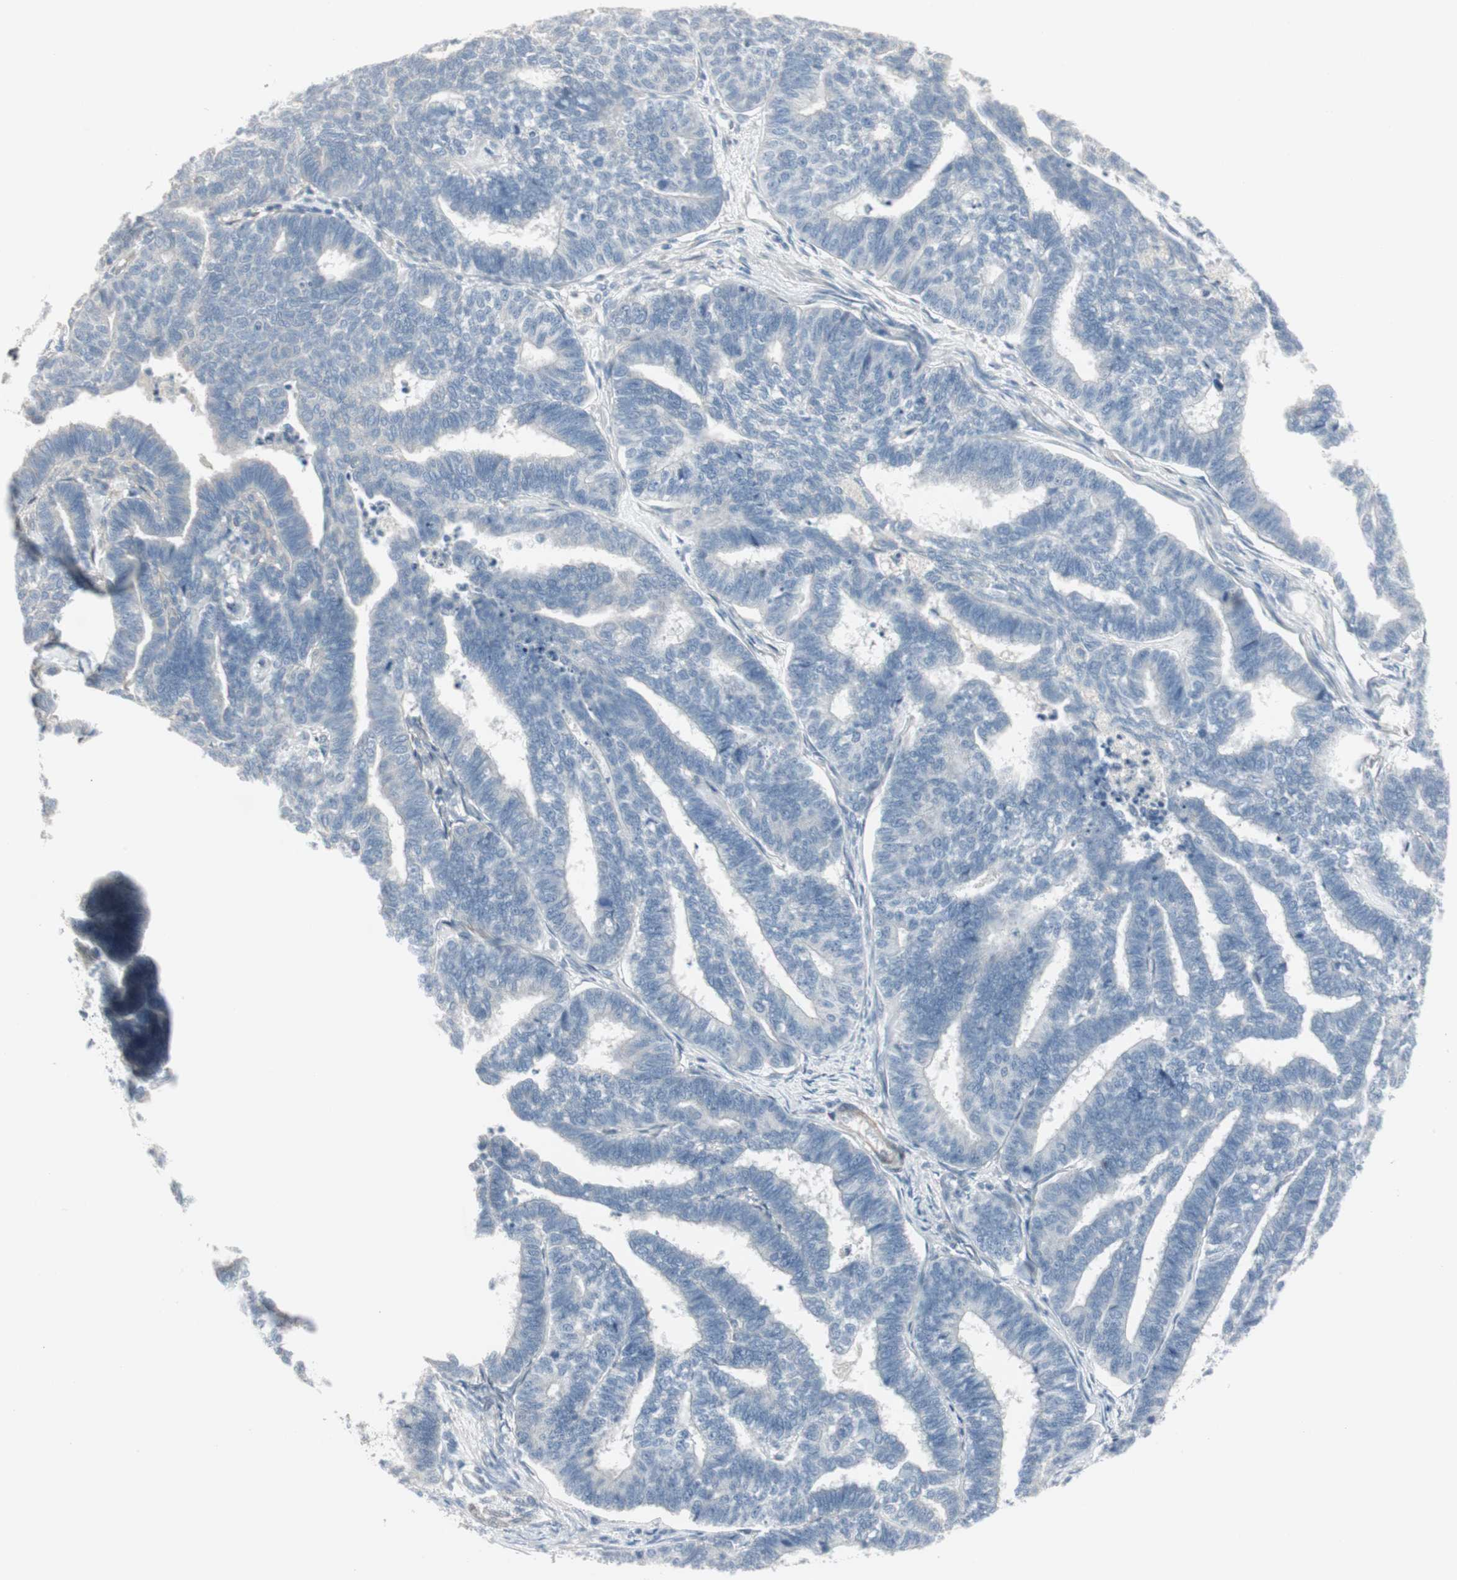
{"staining": {"intensity": "negative", "quantity": "none", "location": "none"}, "tissue": "endometrial cancer", "cell_type": "Tumor cells", "image_type": "cancer", "snomed": [{"axis": "morphology", "description": "Adenocarcinoma, NOS"}, {"axis": "topography", "description": "Endometrium"}], "caption": "The photomicrograph exhibits no staining of tumor cells in adenocarcinoma (endometrial). The staining is performed using DAB (3,3'-diaminobenzidine) brown chromogen with nuclei counter-stained in using hematoxylin.", "gene": "DMPK", "patient": {"sex": "female", "age": 70}}